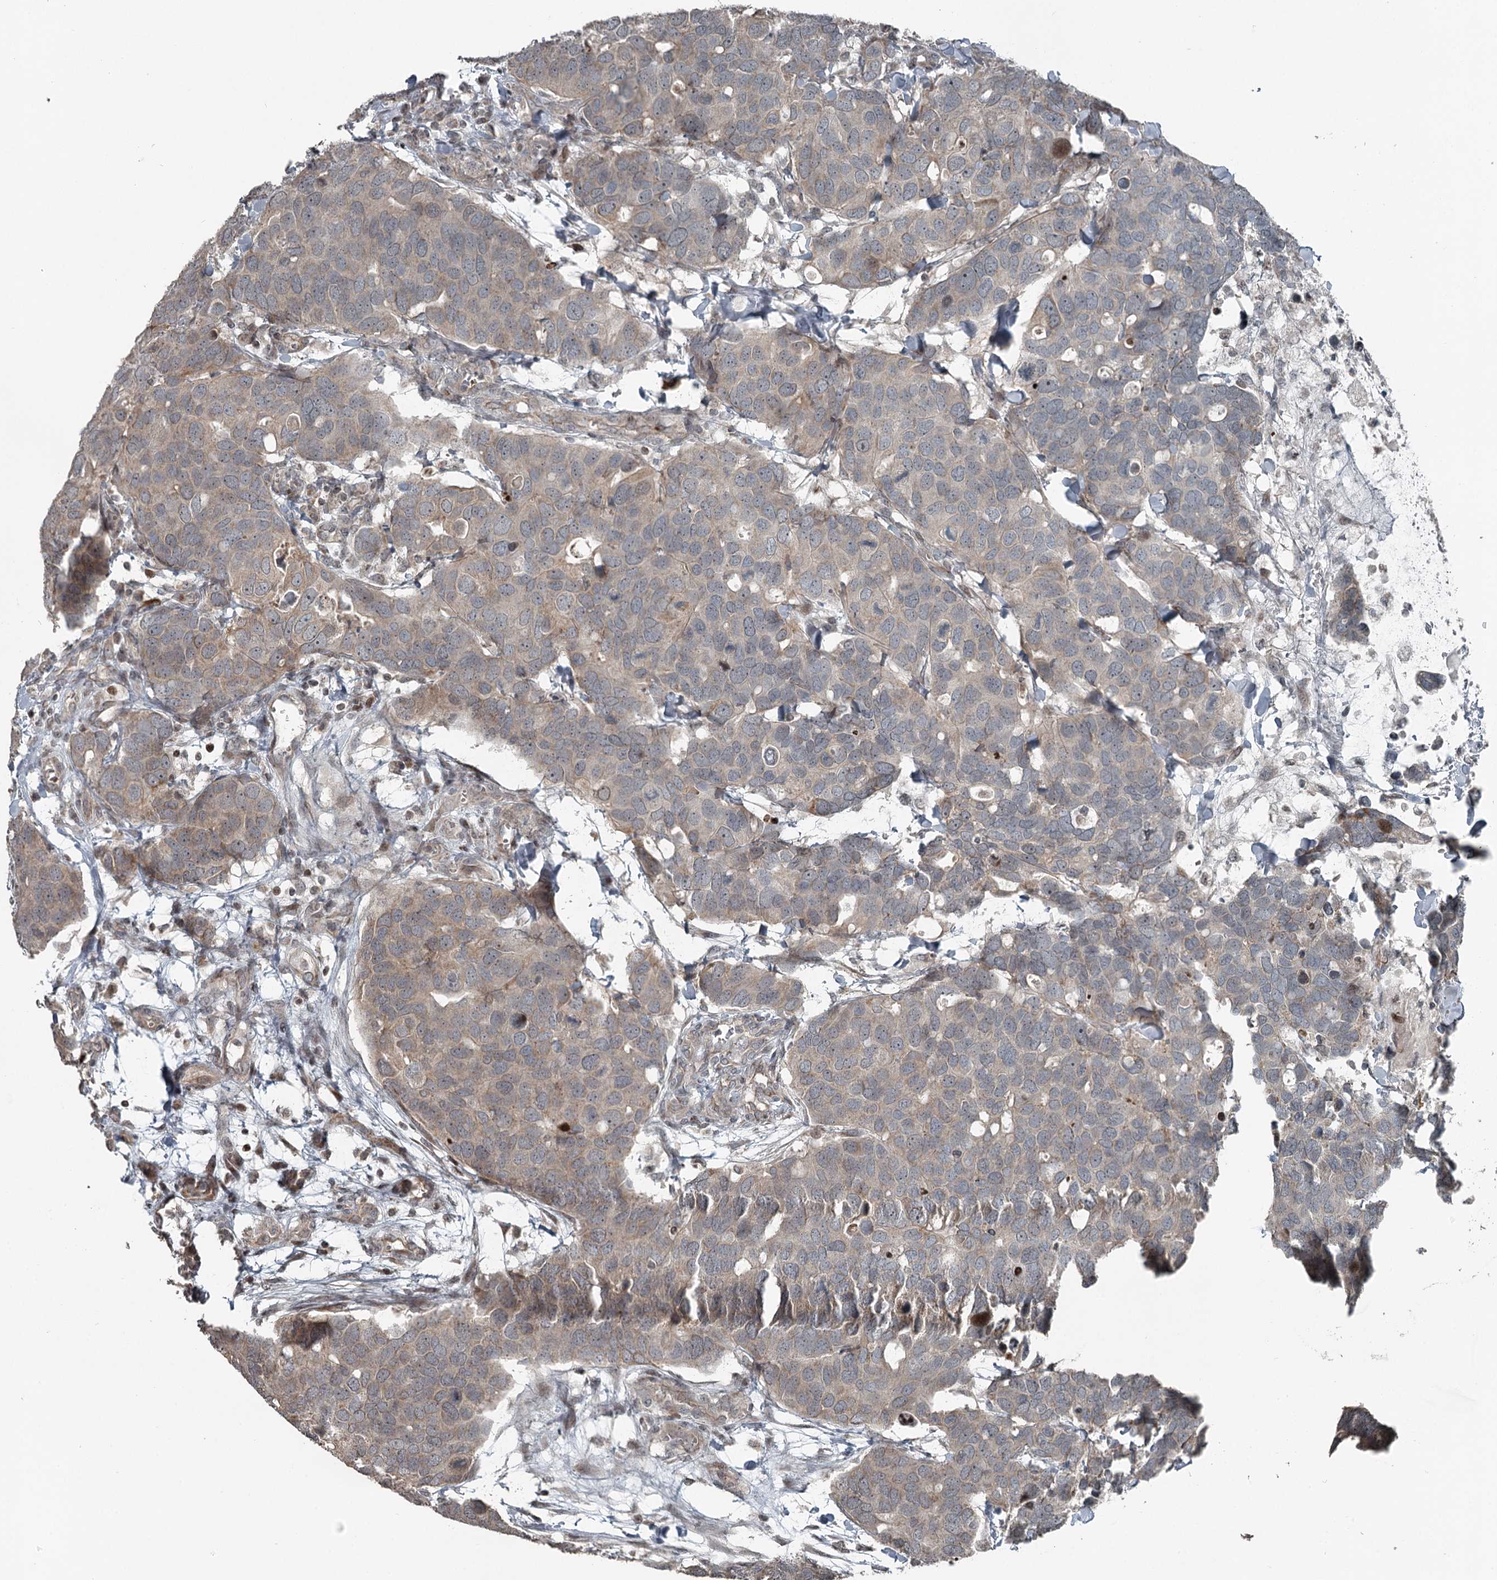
{"staining": {"intensity": "weak", "quantity": "<25%", "location": "cytoplasmic/membranous"}, "tissue": "breast cancer", "cell_type": "Tumor cells", "image_type": "cancer", "snomed": [{"axis": "morphology", "description": "Duct carcinoma"}, {"axis": "topography", "description": "Breast"}], "caption": "Tumor cells are negative for protein expression in human infiltrating ductal carcinoma (breast).", "gene": "RASSF8", "patient": {"sex": "female", "age": 83}}